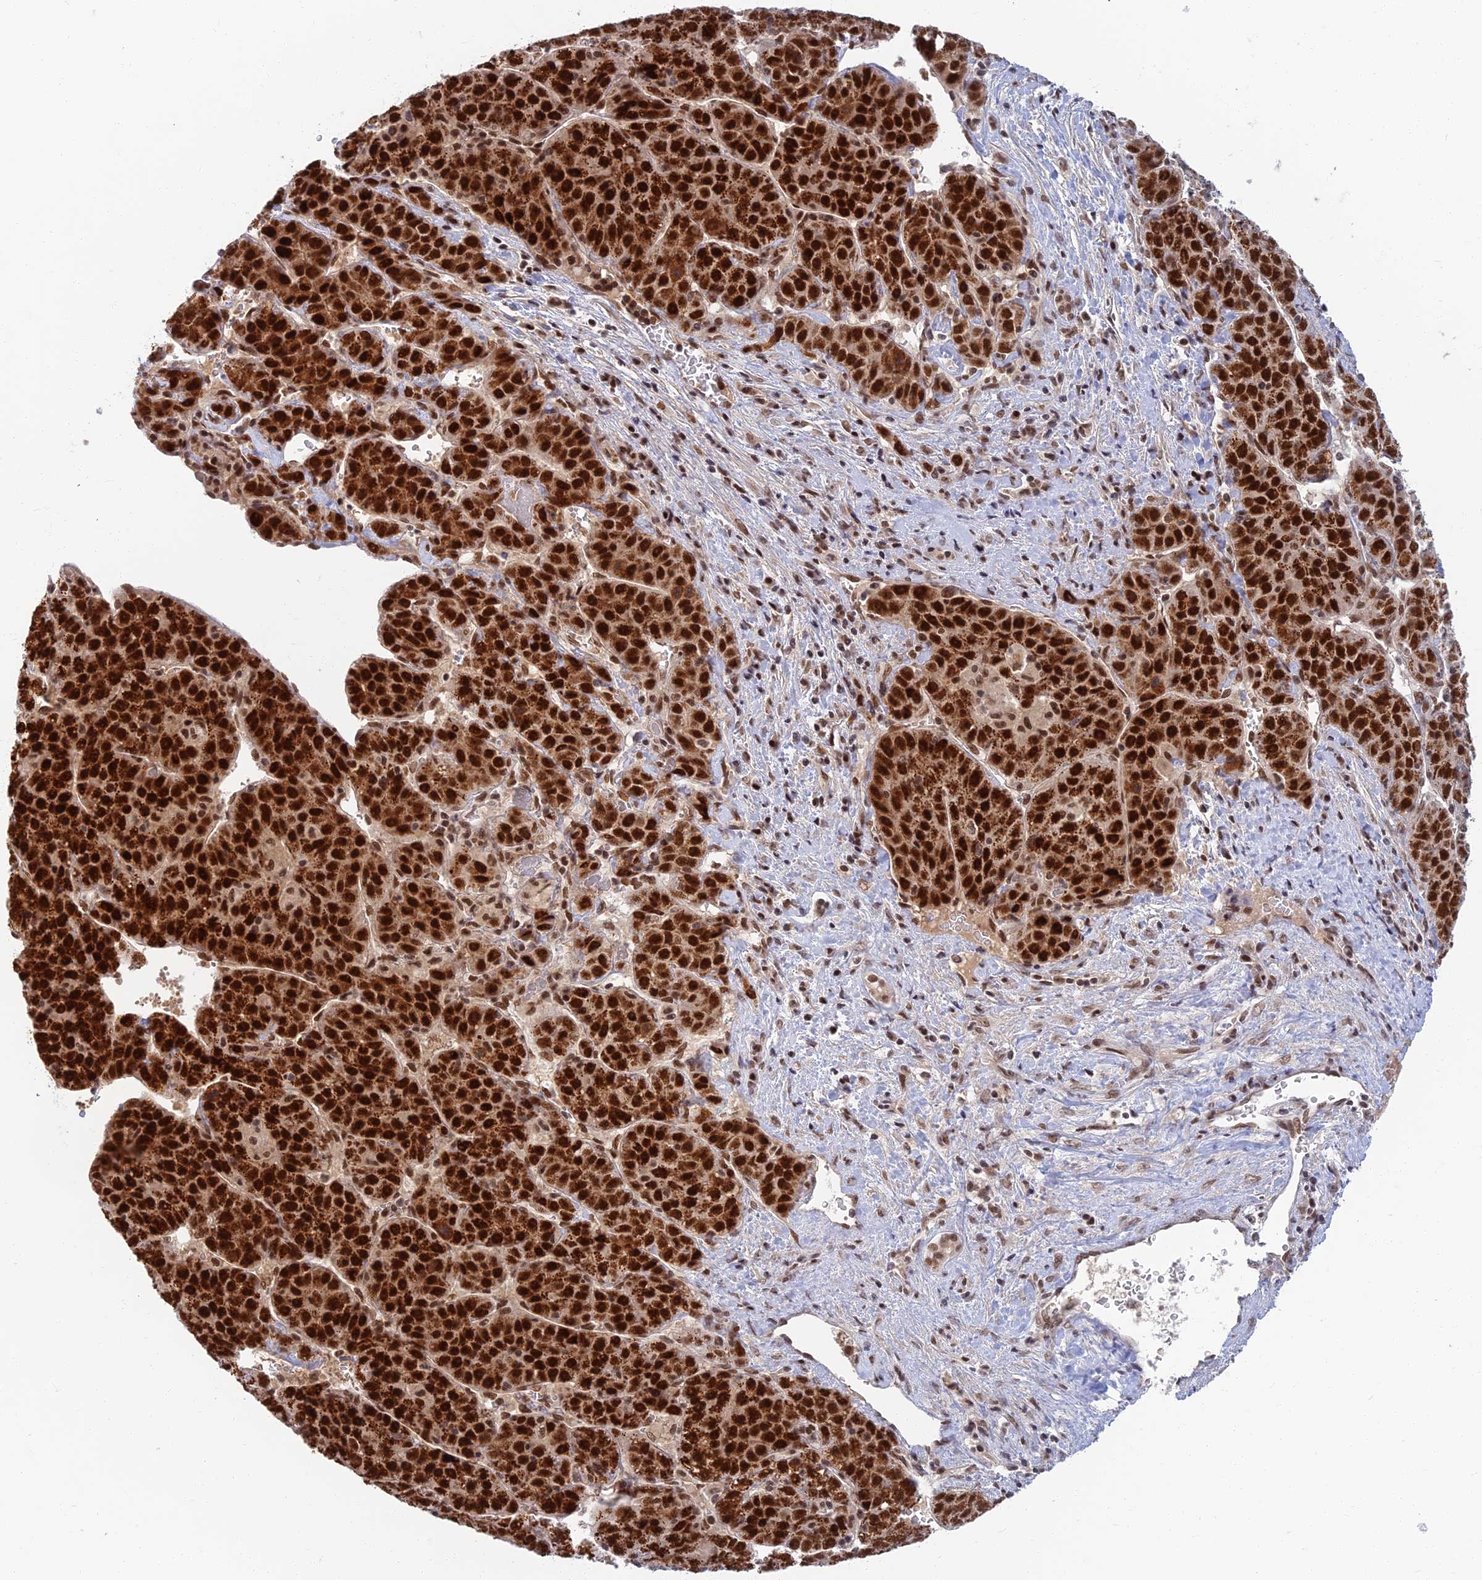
{"staining": {"intensity": "strong", "quantity": ">75%", "location": "cytoplasmic/membranous,nuclear"}, "tissue": "liver cancer", "cell_type": "Tumor cells", "image_type": "cancer", "snomed": [{"axis": "morphology", "description": "Carcinoma, Hepatocellular, NOS"}, {"axis": "topography", "description": "Liver"}], "caption": "A photomicrograph of liver cancer stained for a protein shows strong cytoplasmic/membranous and nuclear brown staining in tumor cells. Immunohistochemistry (ihc) stains the protein in brown and the nuclei are stained blue.", "gene": "TCEA2", "patient": {"sex": "female", "age": 53}}